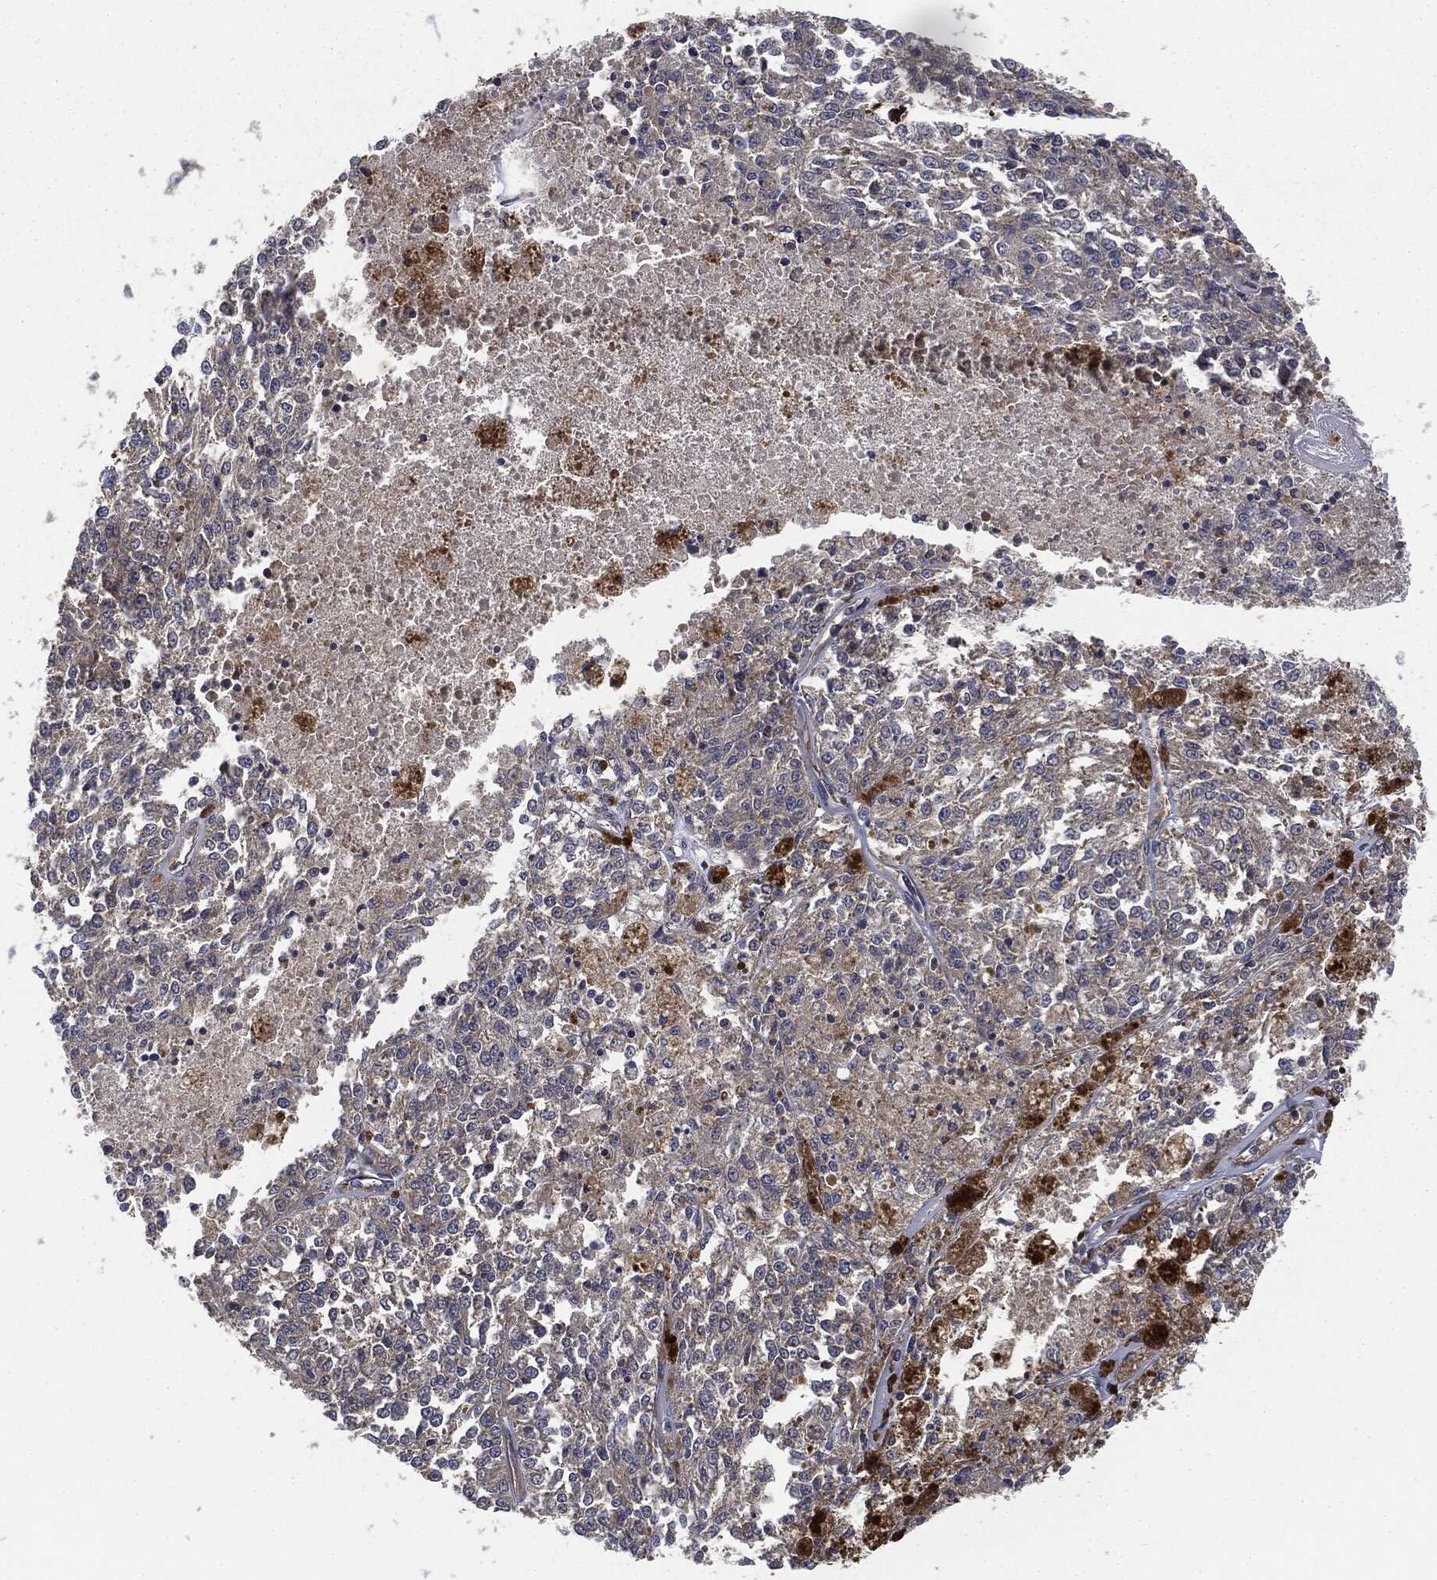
{"staining": {"intensity": "negative", "quantity": "none", "location": "none"}, "tissue": "melanoma", "cell_type": "Tumor cells", "image_type": "cancer", "snomed": [{"axis": "morphology", "description": "Malignant melanoma, Metastatic site"}, {"axis": "topography", "description": "Lymph node"}], "caption": "This photomicrograph is of malignant melanoma (metastatic site) stained with IHC to label a protein in brown with the nuclei are counter-stained blue. There is no expression in tumor cells.", "gene": "EIF2AK2", "patient": {"sex": "female", "age": 64}}